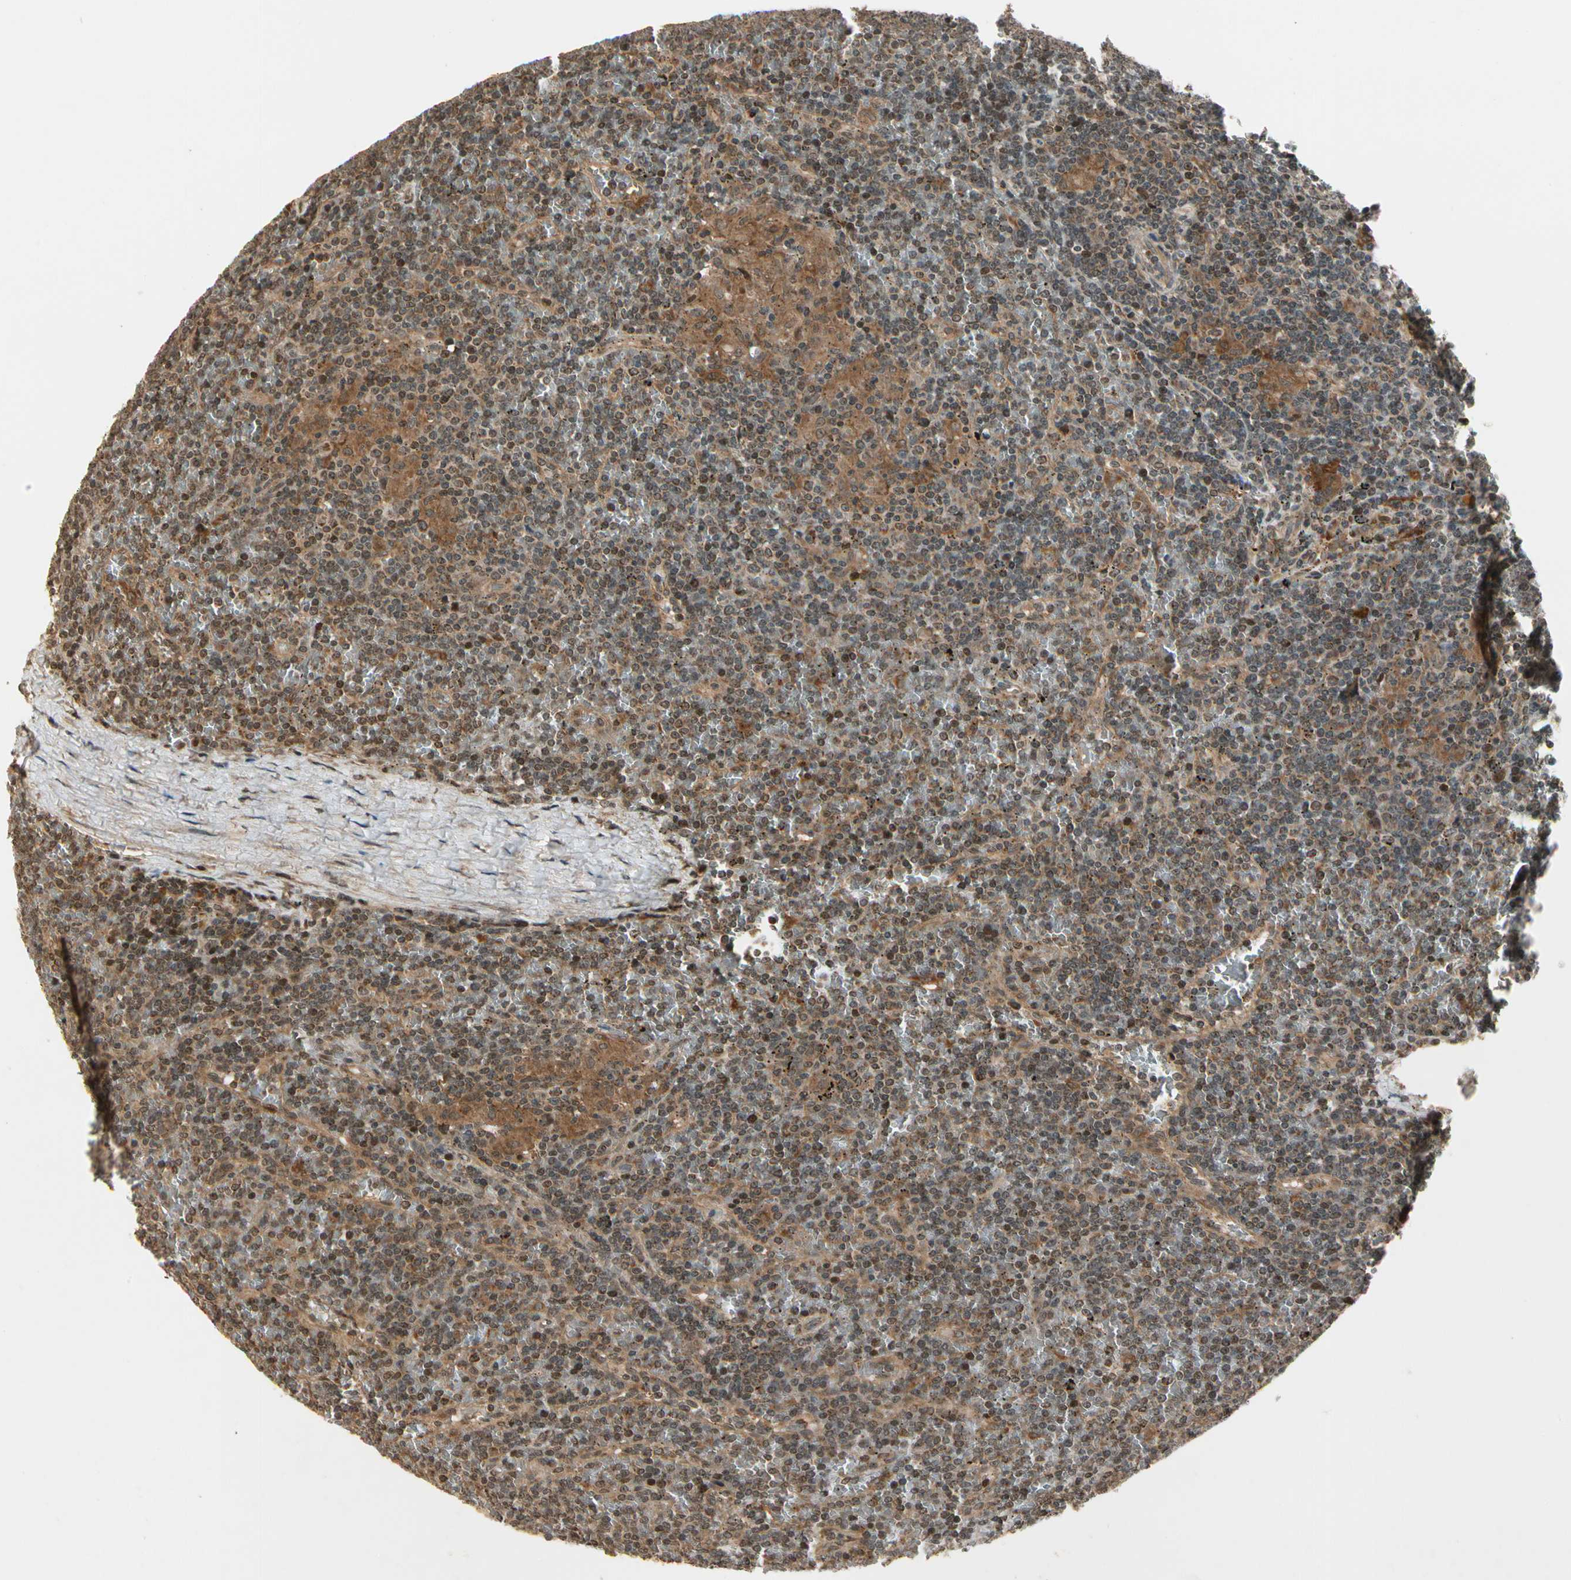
{"staining": {"intensity": "moderate", "quantity": "25%-75%", "location": "cytoplasmic/membranous"}, "tissue": "lymphoma", "cell_type": "Tumor cells", "image_type": "cancer", "snomed": [{"axis": "morphology", "description": "Malignant lymphoma, non-Hodgkin's type, Low grade"}, {"axis": "topography", "description": "Spleen"}], "caption": "Tumor cells demonstrate moderate cytoplasmic/membranous expression in approximately 25%-75% of cells in low-grade malignant lymphoma, non-Hodgkin's type. (DAB IHC with brightfield microscopy, high magnification).", "gene": "GLUL", "patient": {"sex": "female", "age": 19}}